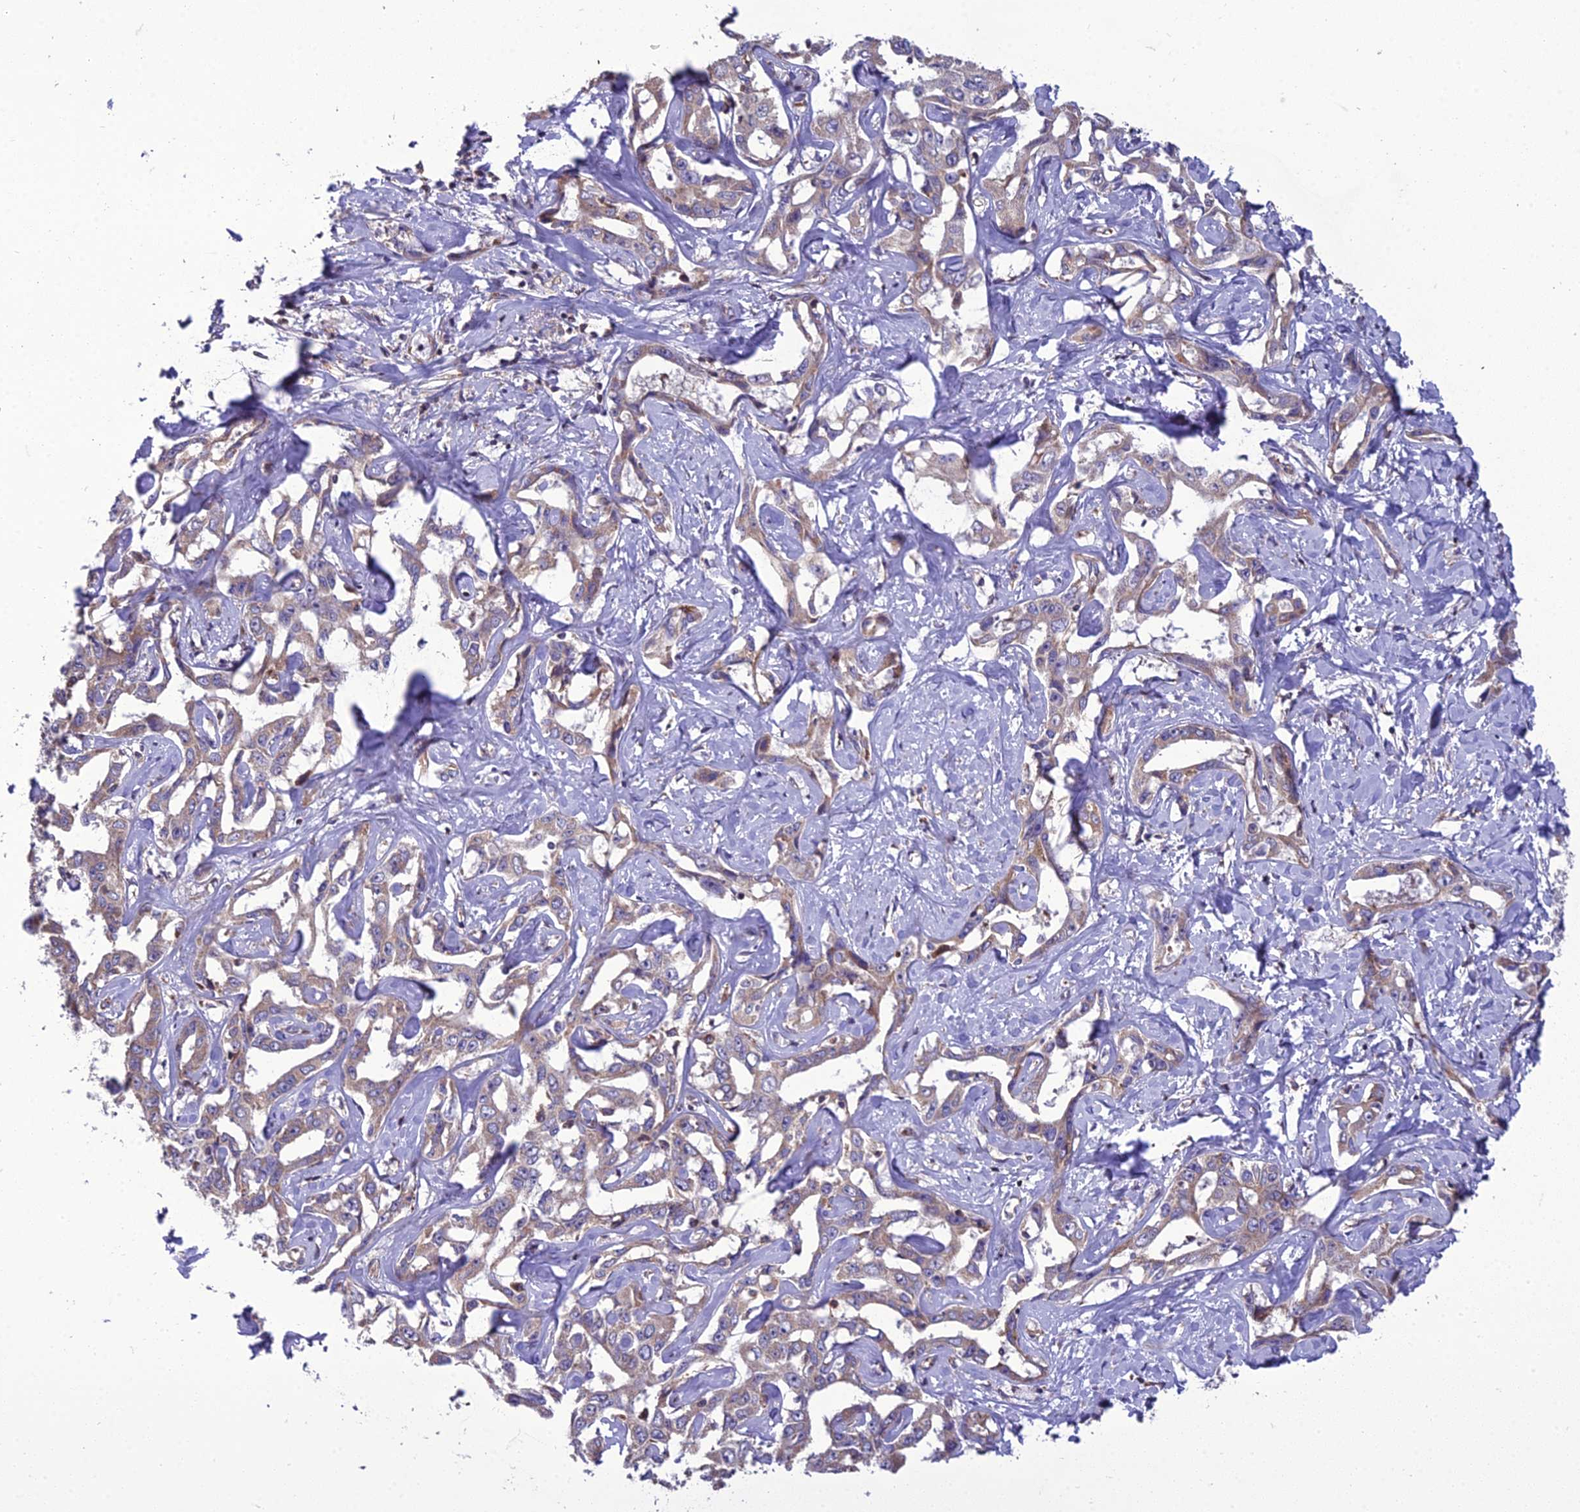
{"staining": {"intensity": "weak", "quantity": "25%-75%", "location": "cytoplasmic/membranous"}, "tissue": "liver cancer", "cell_type": "Tumor cells", "image_type": "cancer", "snomed": [{"axis": "morphology", "description": "Cholangiocarcinoma"}, {"axis": "topography", "description": "Liver"}], "caption": "A brown stain labels weak cytoplasmic/membranous expression of a protein in human liver cancer (cholangiocarcinoma) tumor cells.", "gene": "GIMAP1", "patient": {"sex": "male", "age": 59}}